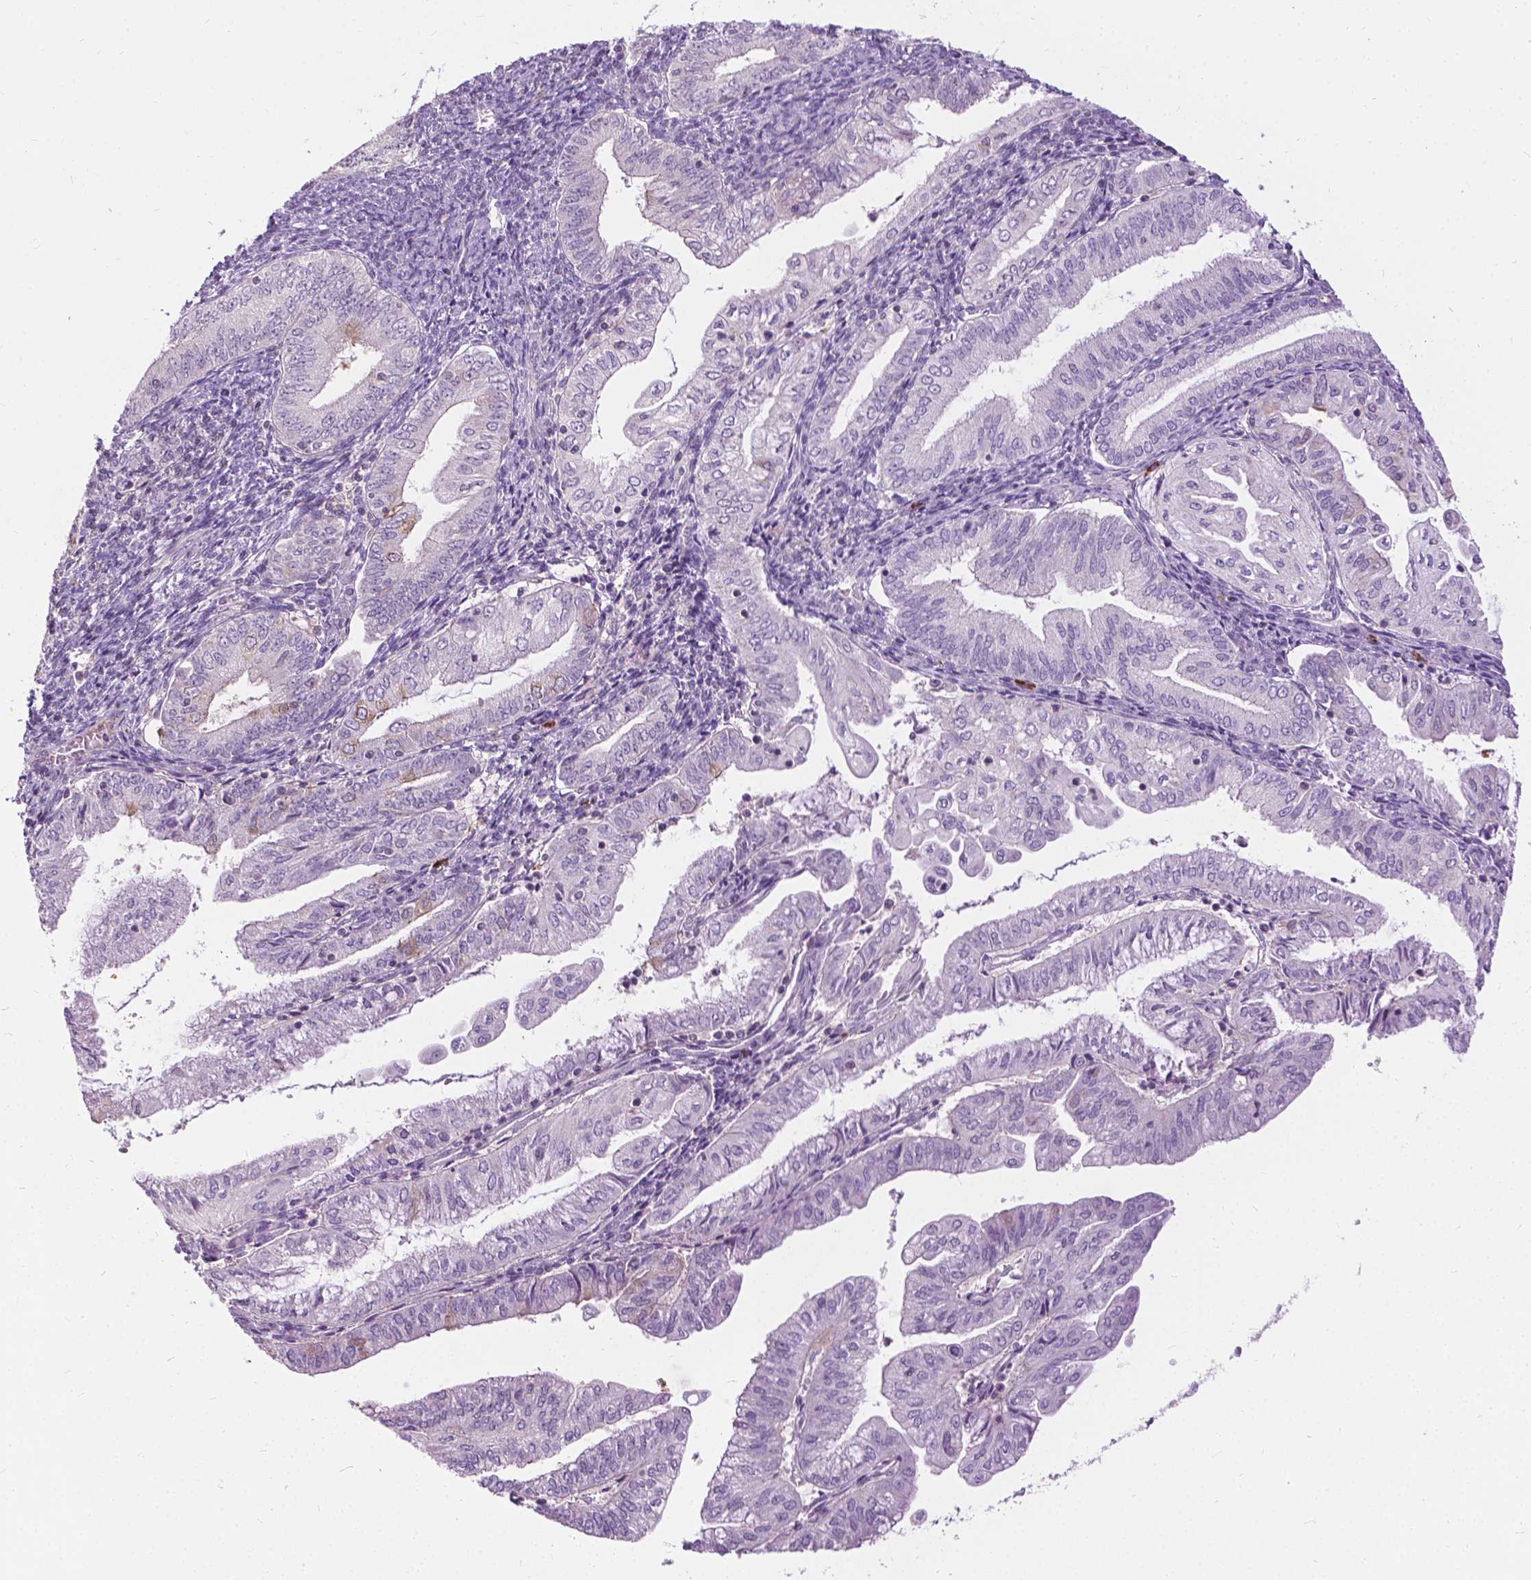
{"staining": {"intensity": "negative", "quantity": "none", "location": "none"}, "tissue": "endometrial cancer", "cell_type": "Tumor cells", "image_type": "cancer", "snomed": [{"axis": "morphology", "description": "Adenocarcinoma, NOS"}, {"axis": "topography", "description": "Endometrium"}], "caption": "Tumor cells show no significant staining in endometrial cancer (adenocarcinoma).", "gene": "JAK3", "patient": {"sex": "female", "age": 55}}